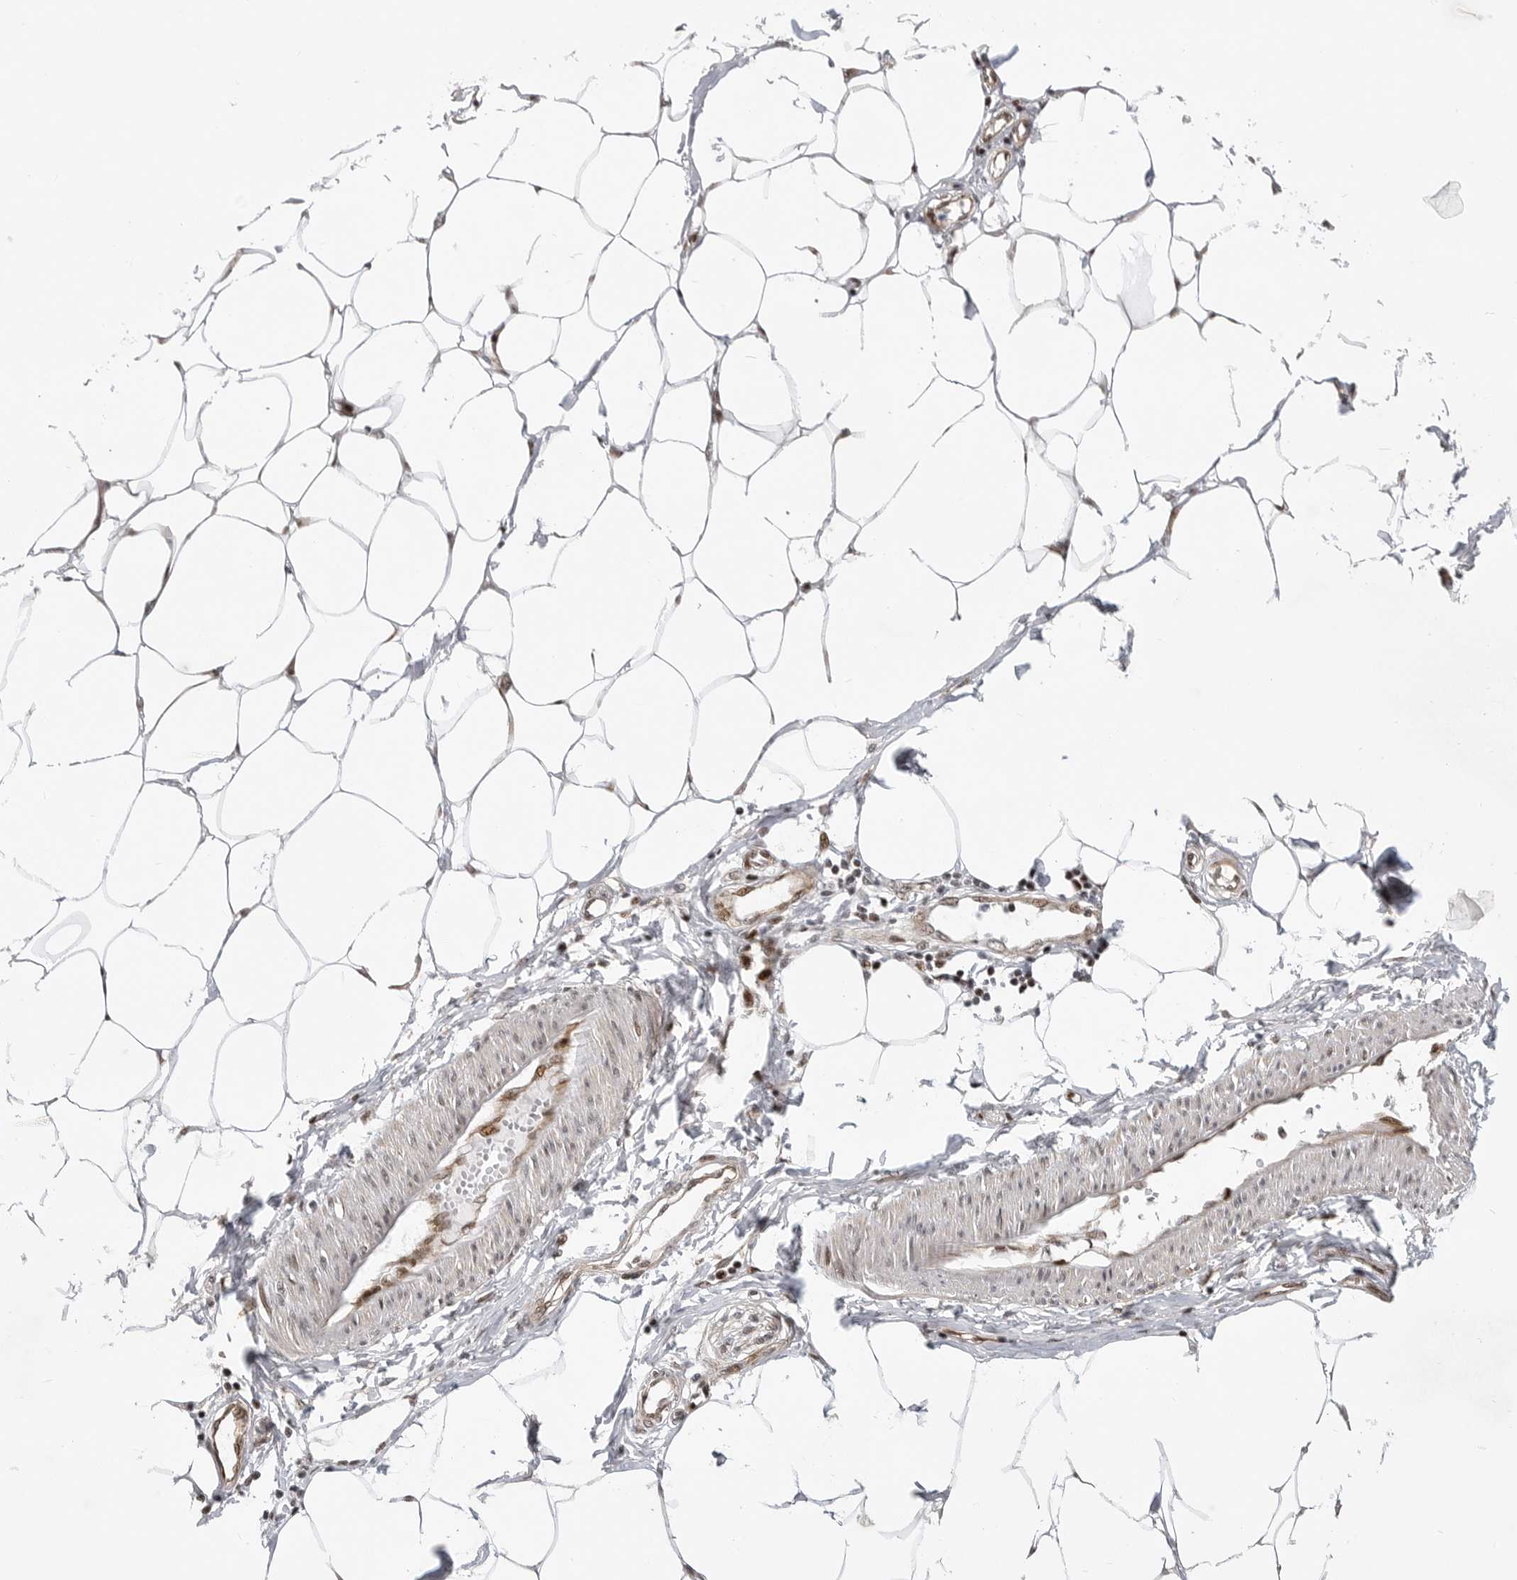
{"staining": {"intensity": "moderate", "quantity": ">75%", "location": "nuclear"}, "tissue": "adipose tissue", "cell_type": "Adipocytes", "image_type": "normal", "snomed": [{"axis": "morphology", "description": "Normal tissue, NOS"}, {"axis": "morphology", "description": "Adenocarcinoma, NOS"}, {"axis": "topography", "description": "Colon"}, {"axis": "topography", "description": "Peripheral nerve tissue"}], "caption": "Protein expression analysis of normal adipose tissue shows moderate nuclear staining in about >75% of adipocytes. The protein of interest is shown in brown color, while the nuclei are stained blue.", "gene": "GPATCH2", "patient": {"sex": "male", "age": 14}}